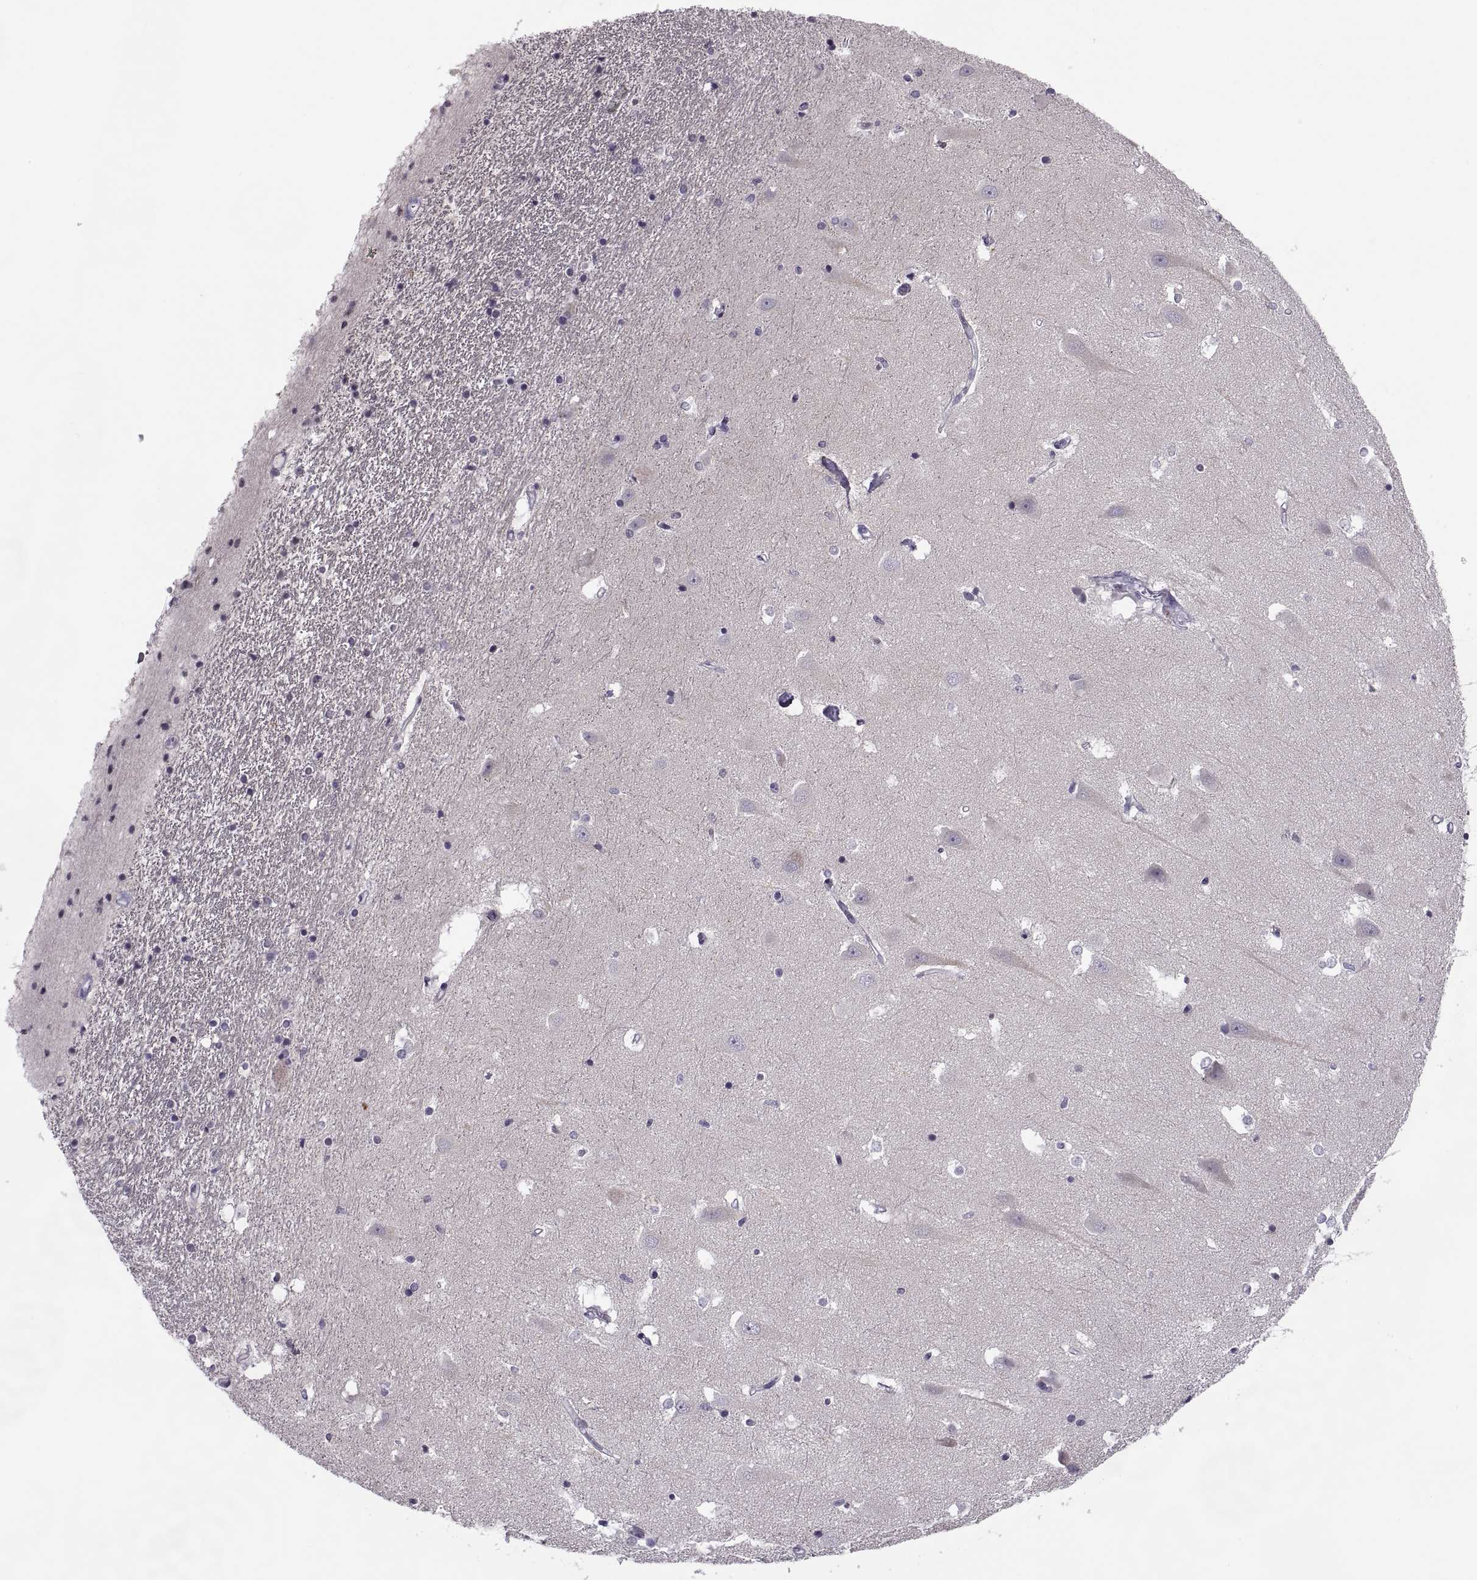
{"staining": {"intensity": "negative", "quantity": "none", "location": "none"}, "tissue": "hippocampus", "cell_type": "Glial cells", "image_type": "normal", "snomed": [{"axis": "morphology", "description": "Normal tissue, NOS"}, {"axis": "topography", "description": "Hippocampus"}], "caption": "The micrograph shows no significant staining in glial cells of hippocampus.", "gene": "TBC1D3B", "patient": {"sex": "male", "age": 44}}